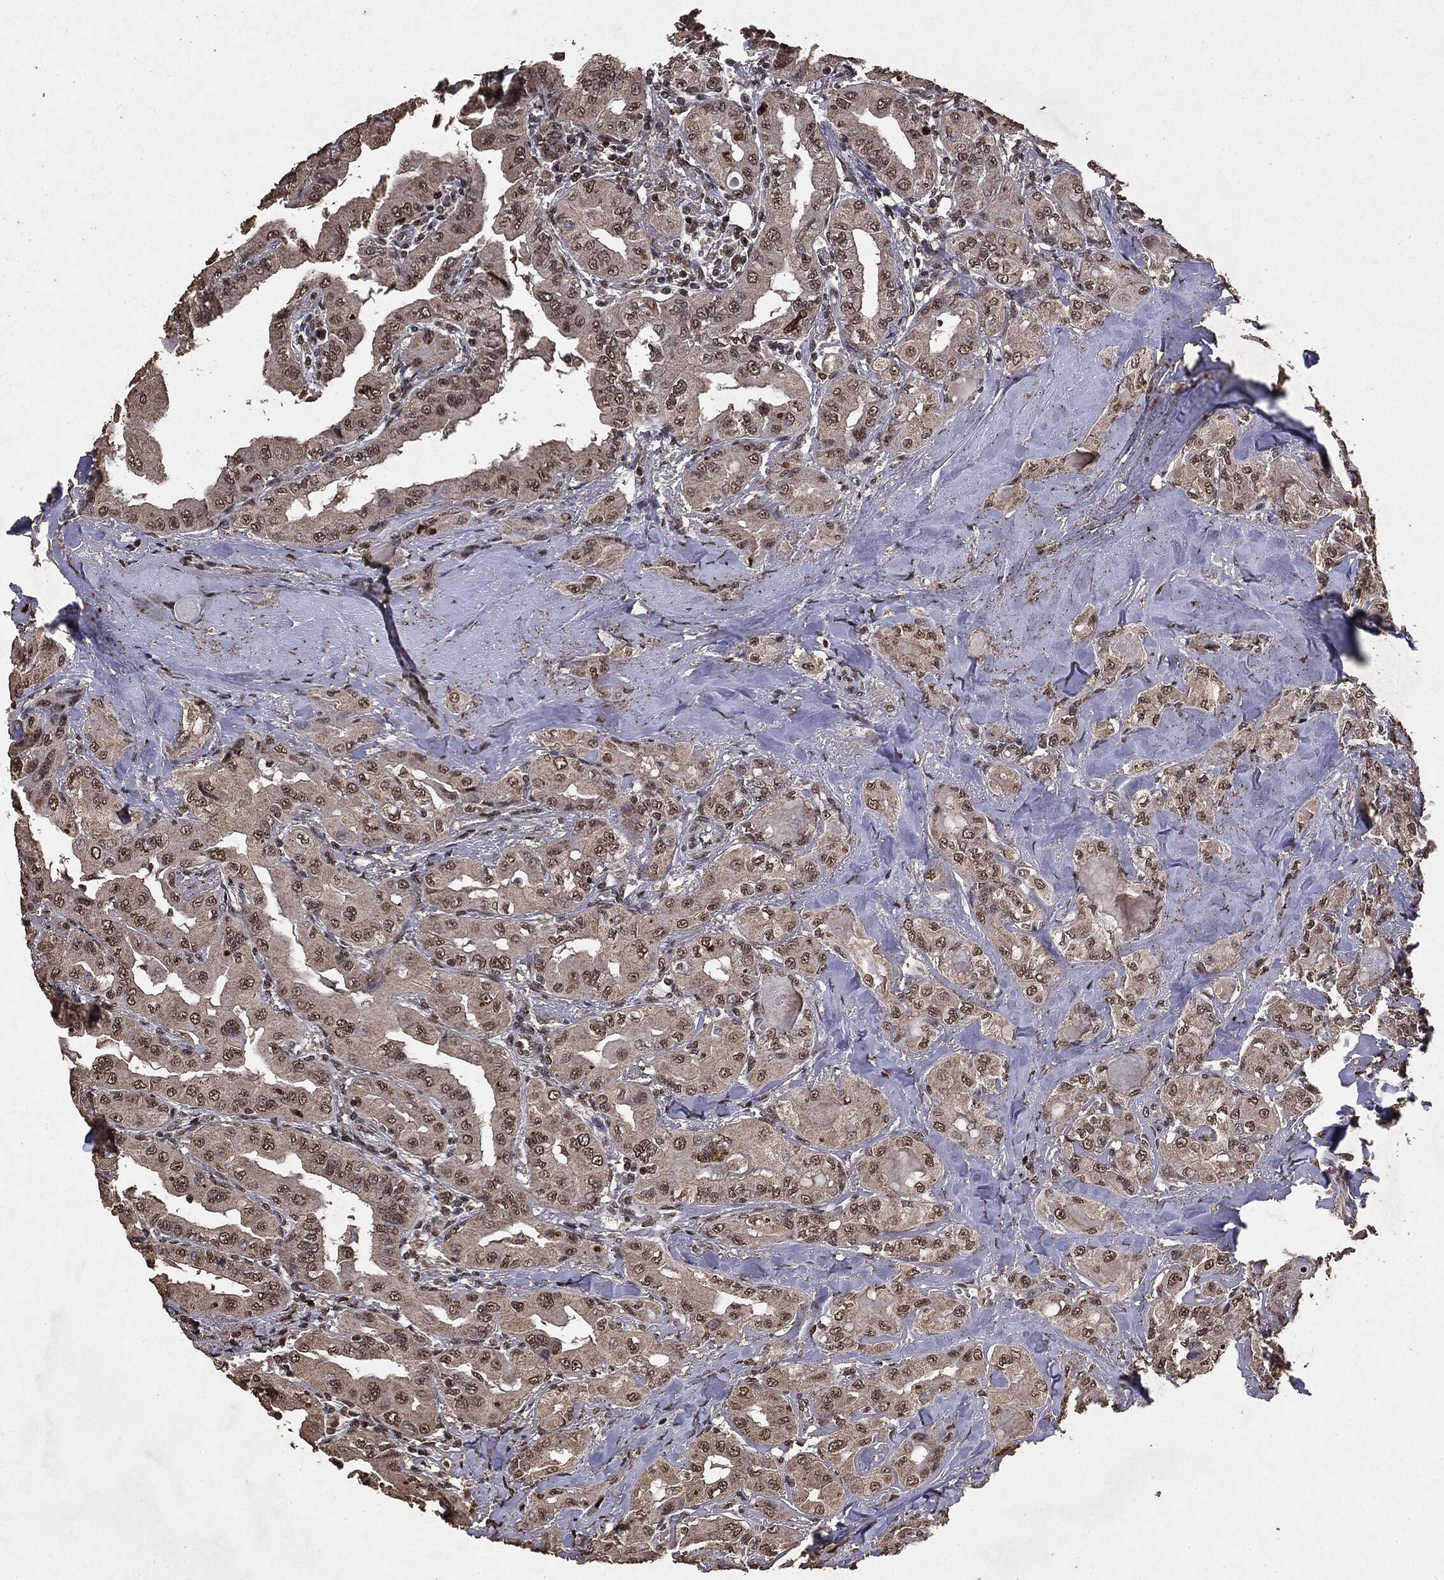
{"staining": {"intensity": "weak", "quantity": "25%-75%", "location": "nuclear"}, "tissue": "thyroid cancer", "cell_type": "Tumor cells", "image_type": "cancer", "snomed": [{"axis": "morphology", "description": "Normal tissue, NOS"}, {"axis": "morphology", "description": "Papillary adenocarcinoma, NOS"}, {"axis": "topography", "description": "Thyroid gland"}], "caption": "High-power microscopy captured an immunohistochemistry photomicrograph of thyroid cancer (papillary adenocarcinoma), revealing weak nuclear expression in approximately 25%-75% of tumor cells. (DAB (3,3'-diaminobenzidine) IHC with brightfield microscopy, high magnification).", "gene": "RAD18", "patient": {"sex": "female", "age": 66}}